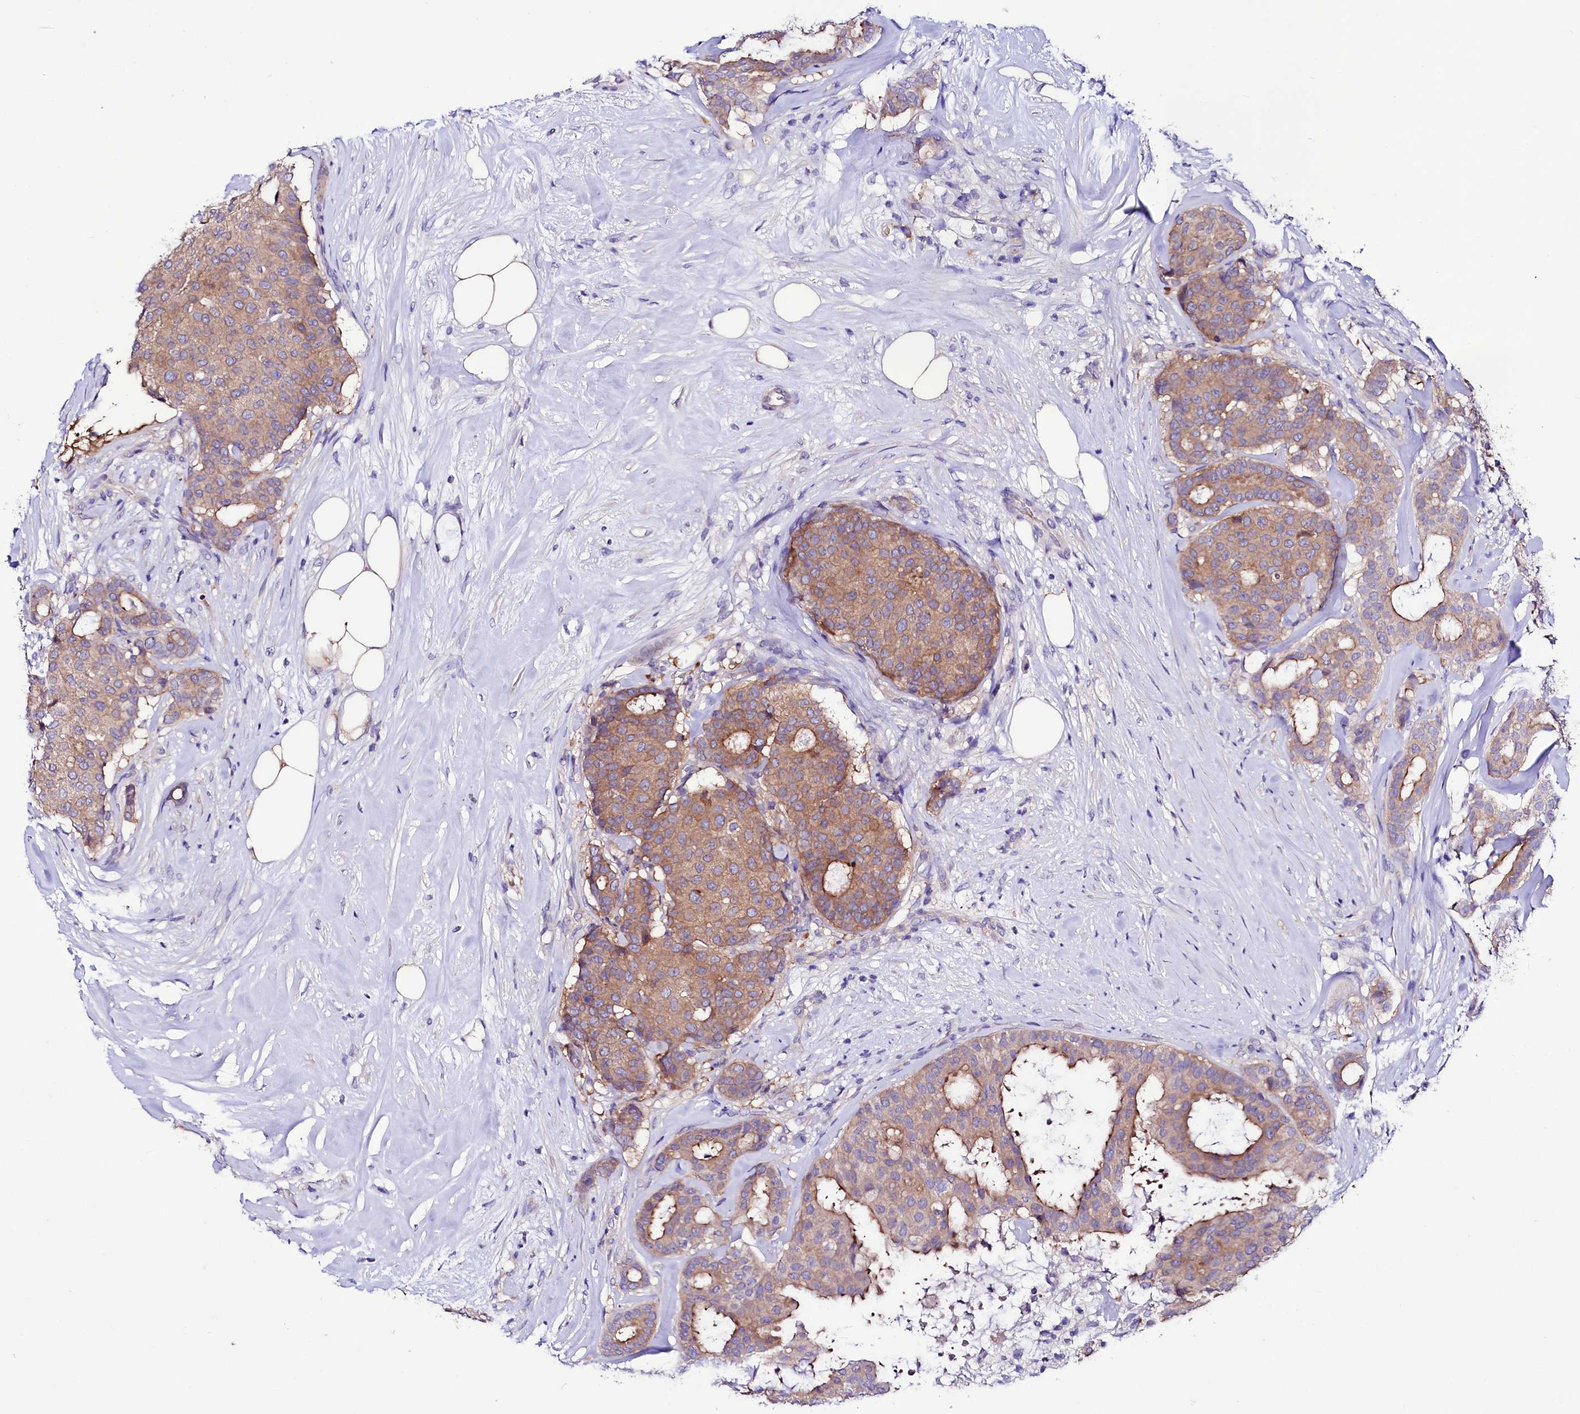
{"staining": {"intensity": "moderate", "quantity": "<25%", "location": "cytoplasmic/membranous"}, "tissue": "breast cancer", "cell_type": "Tumor cells", "image_type": "cancer", "snomed": [{"axis": "morphology", "description": "Duct carcinoma"}, {"axis": "topography", "description": "Breast"}], "caption": "Tumor cells demonstrate low levels of moderate cytoplasmic/membranous positivity in about <25% of cells in breast cancer. (brown staining indicates protein expression, while blue staining denotes nuclei).", "gene": "ABHD5", "patient": {"sex": "female", "age": 75}}